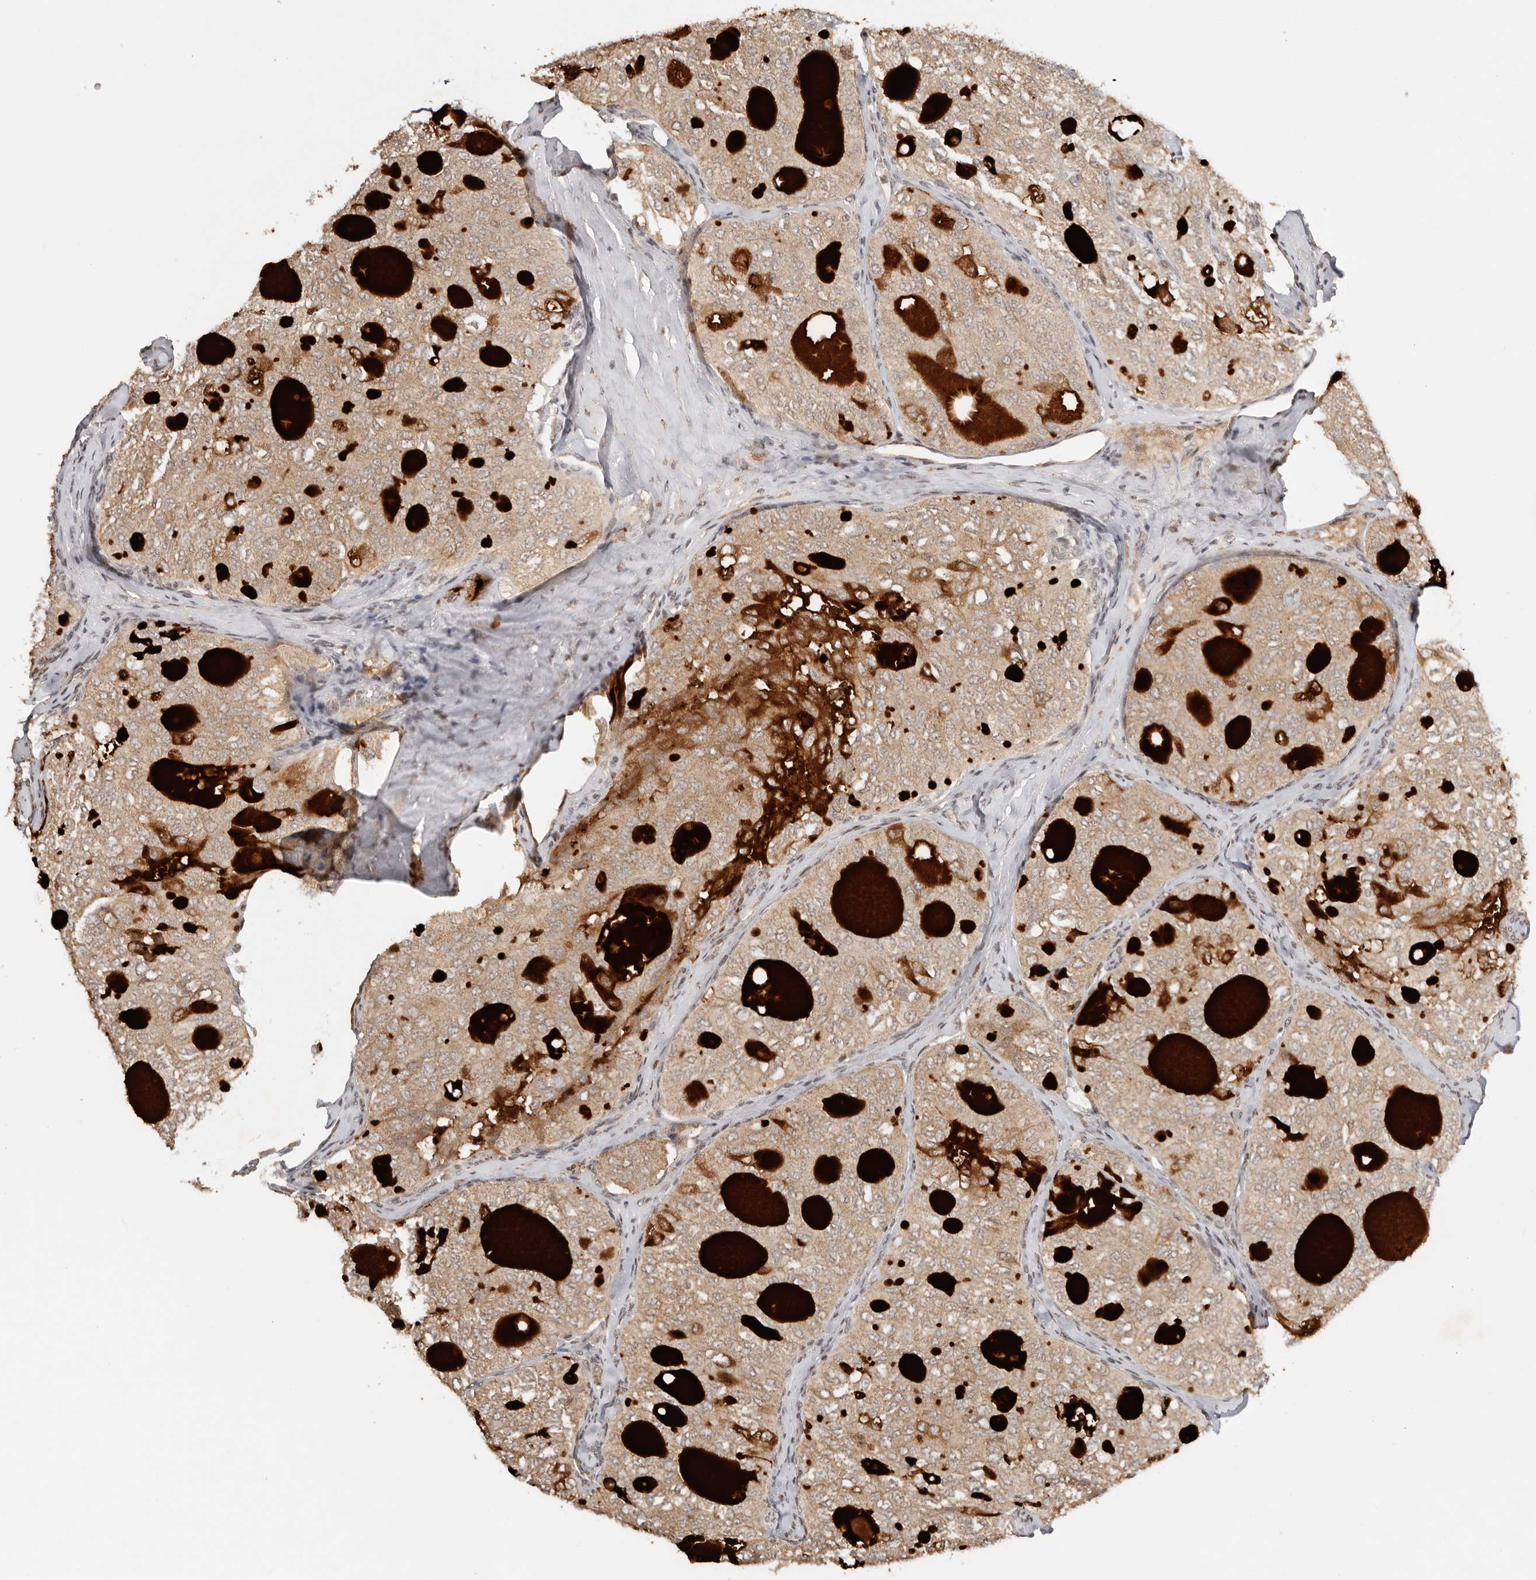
{"staining": {"intensity": "moderate", "quantity": ">75%", "location": "cytoplasmic/membranous,nuclear"}, "tissue": "thyroid cancer", "cell_type": "Tumor cells", "image_type": "cancer", "snomed": [{"axis": "morphology", "description": "Follicular adenoma carcinoma, NOS"}, {"axis": "topography", "description": "Thyroid gland"}], "caption": "High-power microscopy captured an IHC histopathology image of thyroid cancer (follicular adenoma carcinoma), revealing moderate cytoplasmic/membranous and nuclear staining in about >75% of tumor cells. Nuclei are stained in blue.", "gene": "SEC14L1", "patient": {"sex": "male", "age": 75}}